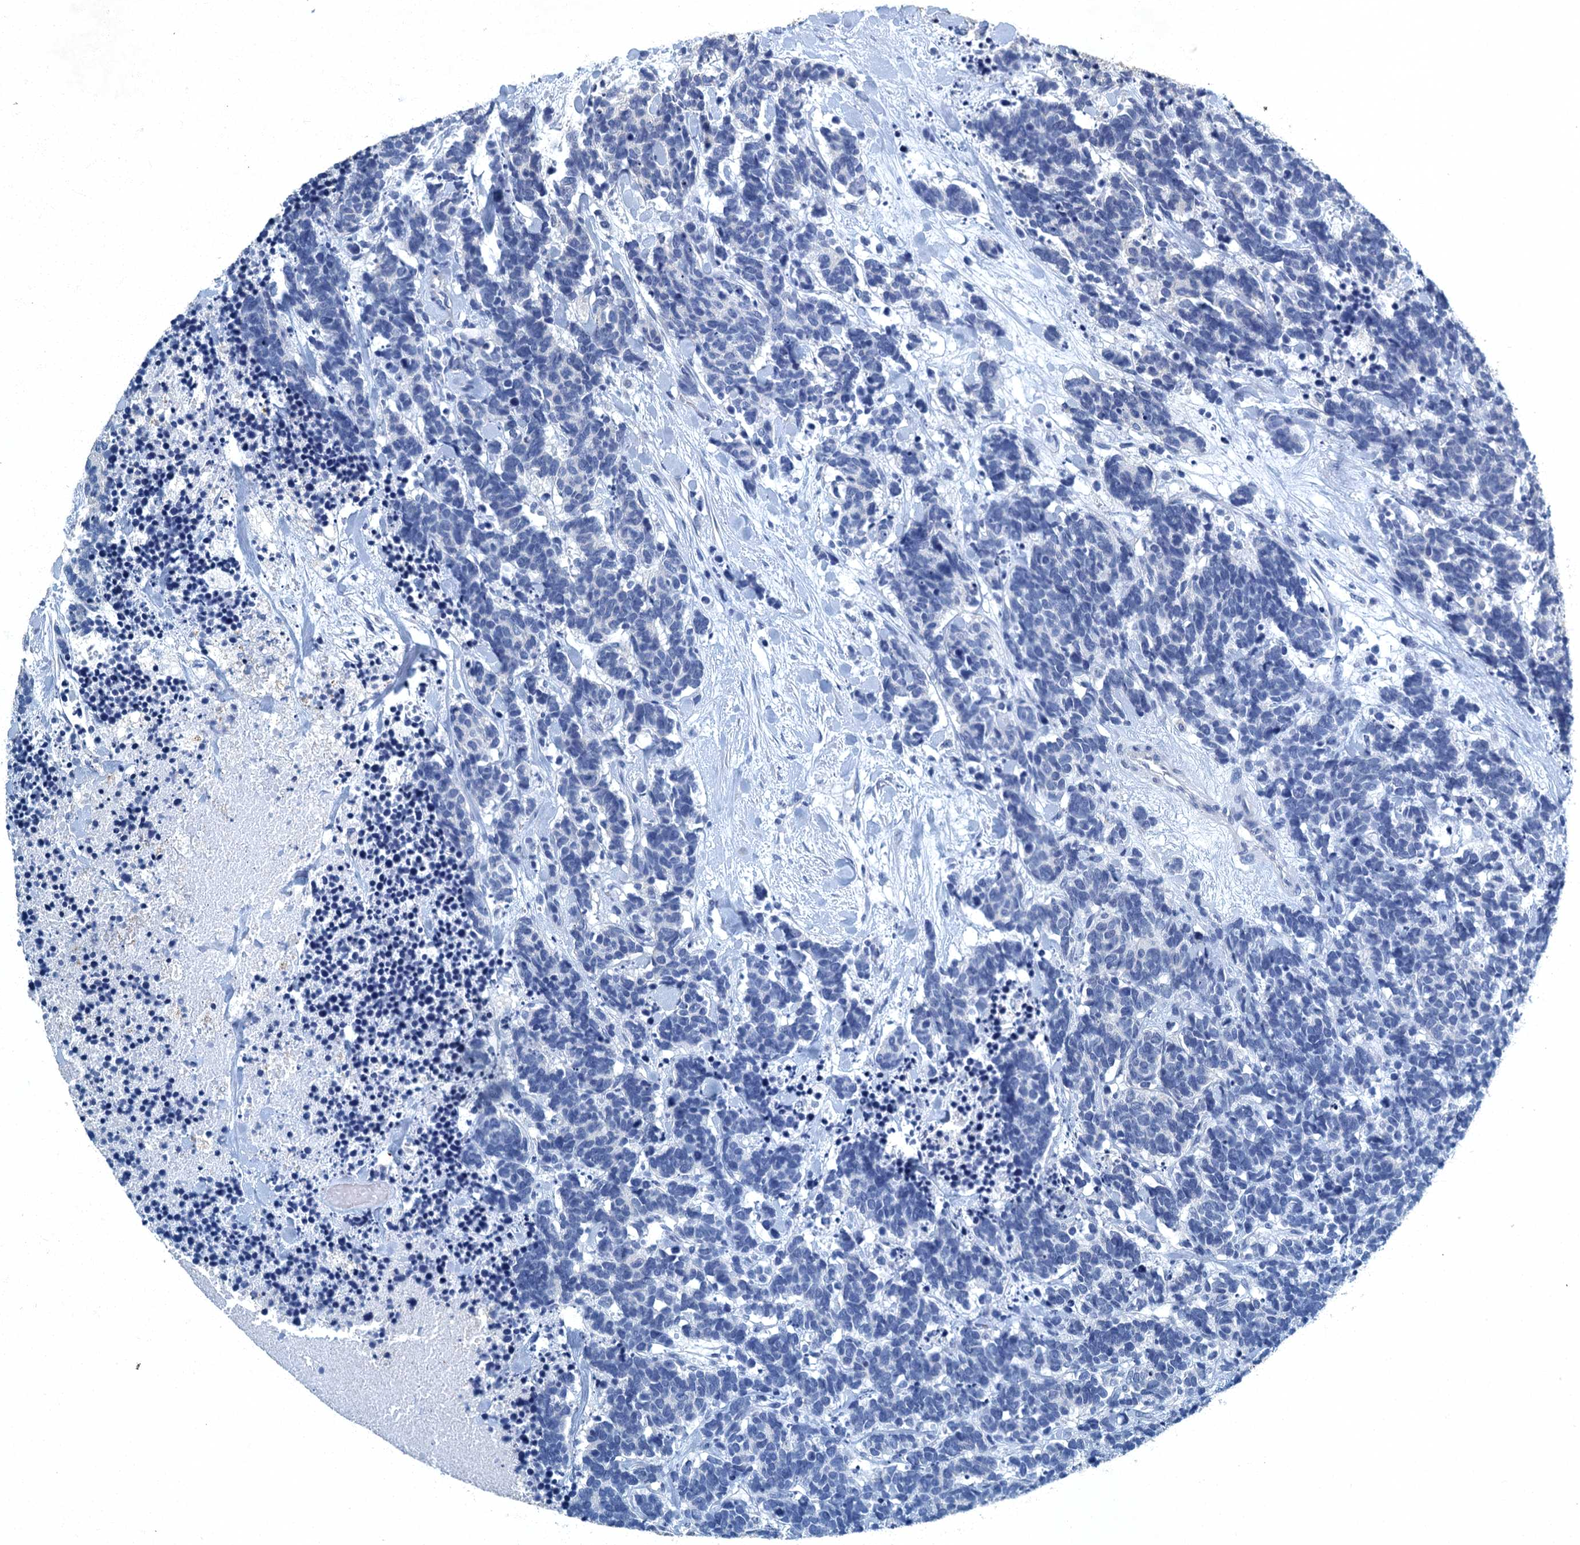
{"staining": {"intensity": "negative", "quantity": "none", "location": "none"}, "tissue": "carcinoid", "cell_type": "Tumor cells", "image_type": "cancer", "snomed": [{"axis": "morphology", "description": "Carcinoma, NOS"}, {"axis": "morphology", "description": "Carcinoid, malignant, NOS"}, {"axis": "topography", "description": "Prostate"}], "caption": "An immunohistochemistry (IHC) photomicrograph of carcinoid is shown. There is no staining in tumor cells of carcinoid.", "gene": "GADL1", "patient": {"sex": "male", "age": 57}}